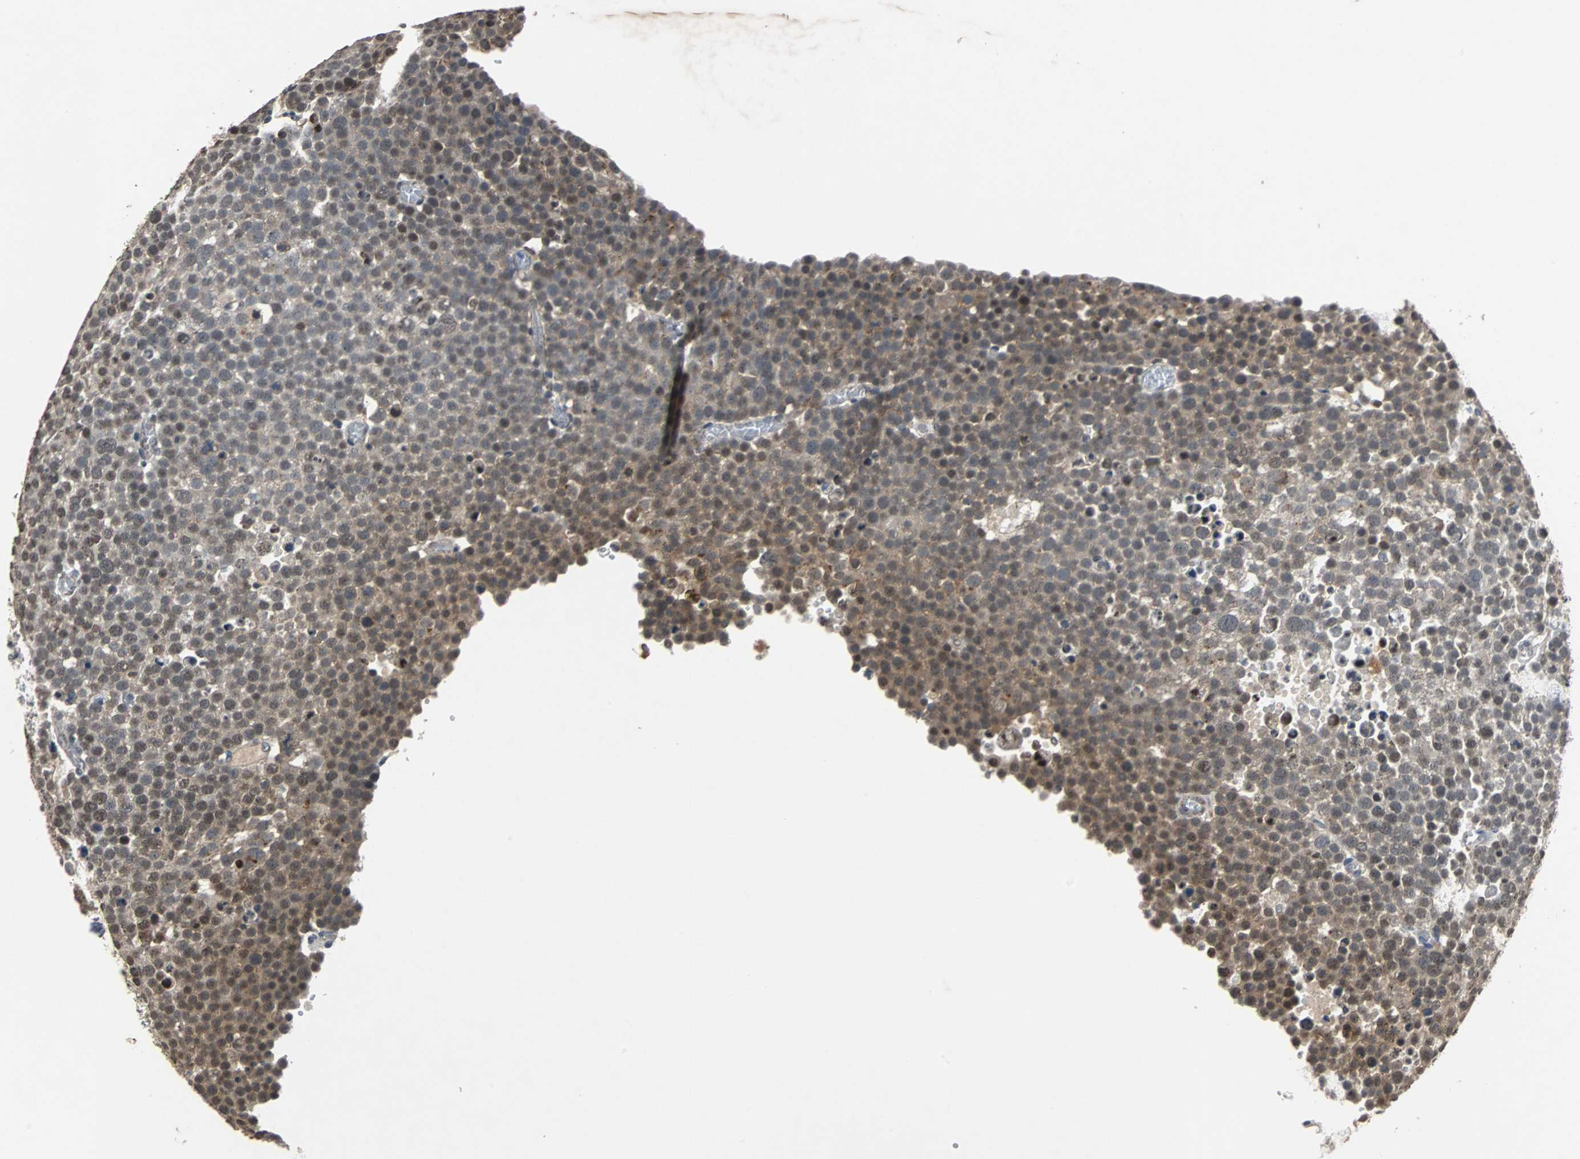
{"staining": {"intensity": "weak", "quantity": ">75%", "location": "cytoplasmic/membranous"}, "tissue": "testis cancer", "cell_type": "Tumor cells", "image_type": "cancer", "snomed": [{"axis": "morphology", "description": "Seminoma, NOS"}, {"axis": "topography", "description": "Testis"}], "caption": "Seminoma (testis) tissue displays weak cytoplasmic/membranous staining in about >75% of tumor cells Immunohistochemistry (ihc) stains the protein of interest in brown and the nuclei are stained blue.", "gene": "LSR", "patient": {"sex": "male", "age": 71}}